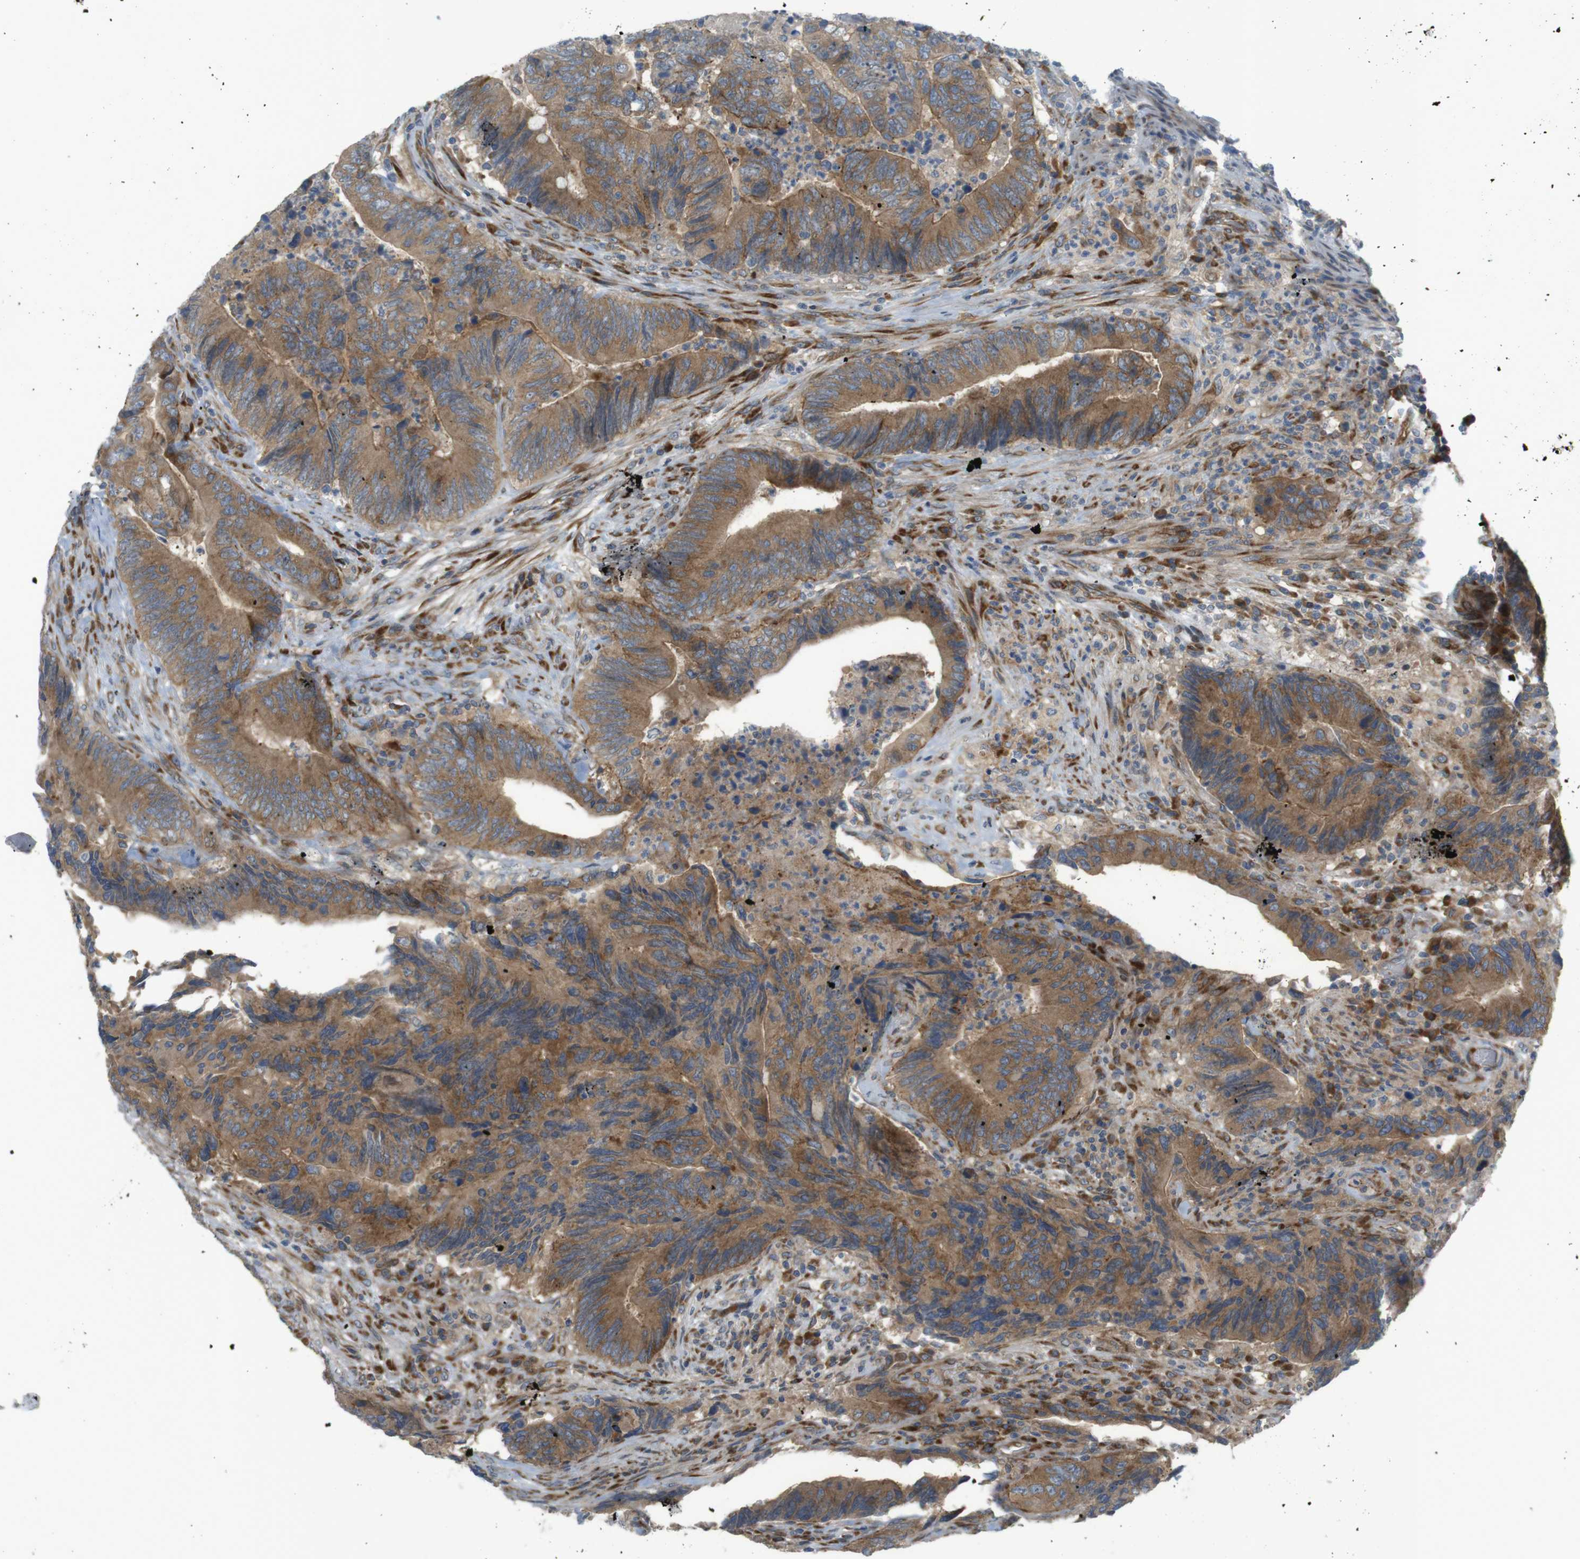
{"staining": {"intensity": "moderate", "quantity": ">75%", "location": "cytoplasmic/membranous"}, "tissue": "colorectal cancer", "cell_type": "Tumor cells", "image_type": "cancer", "snomed": [{"axis": "morphology", "description": "Normal tissue, NOS"}, {"axis": "morphology", "description": "Adenocarcinoma, NOS"}, {"axis": "topography", "description": "Colon"}], "caption": "Adenocarcinoma (colorectal) was stained to show a protein in brown. There is medium levels of moderate cytoplasmic/membranous staining in about >75% of tumor cells. Immunohistochemistry stains the protein of interest in brown and the nuclei are stained blue.", "gene": "GJC3", "patient": {"sex": "male", "age": 56}}